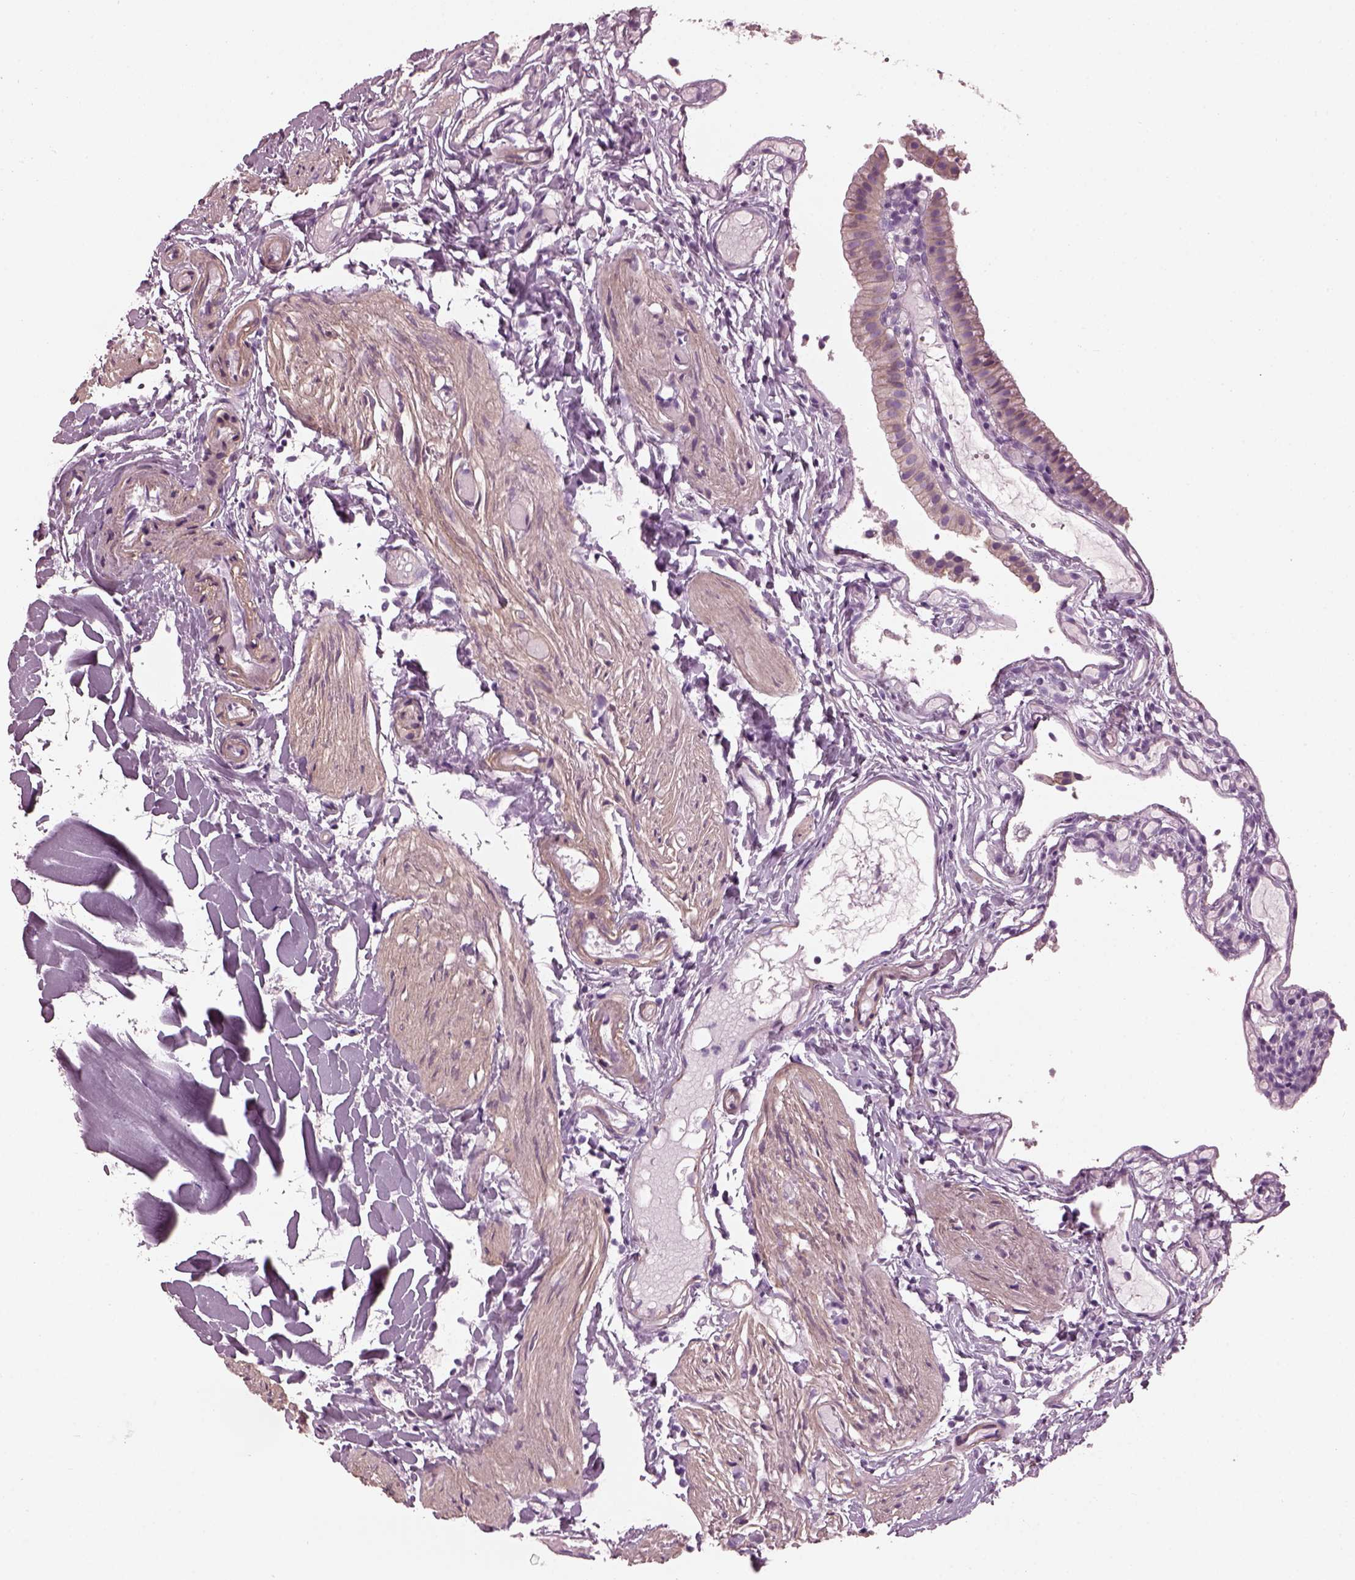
{"staining": {"intensity": "negative", "quantity": "none", "location": "none"}, "tissue": "gallbladder", "cell_type": "Glandular cells", "image_type": "normal", "snomed": [{"axis": "morphology", "description": "Normal tissue, NOS"}, {"axis": "topography", "description": "Gallbladder"}], "caption": "This image is of benign gallbladder stained with IHC to label a protein in brown with the nuclei are counter-stained blue. There is no staining in glandular cells.", "gene": "BFSP1", "patient": {"sex": "female", "age": 47}}